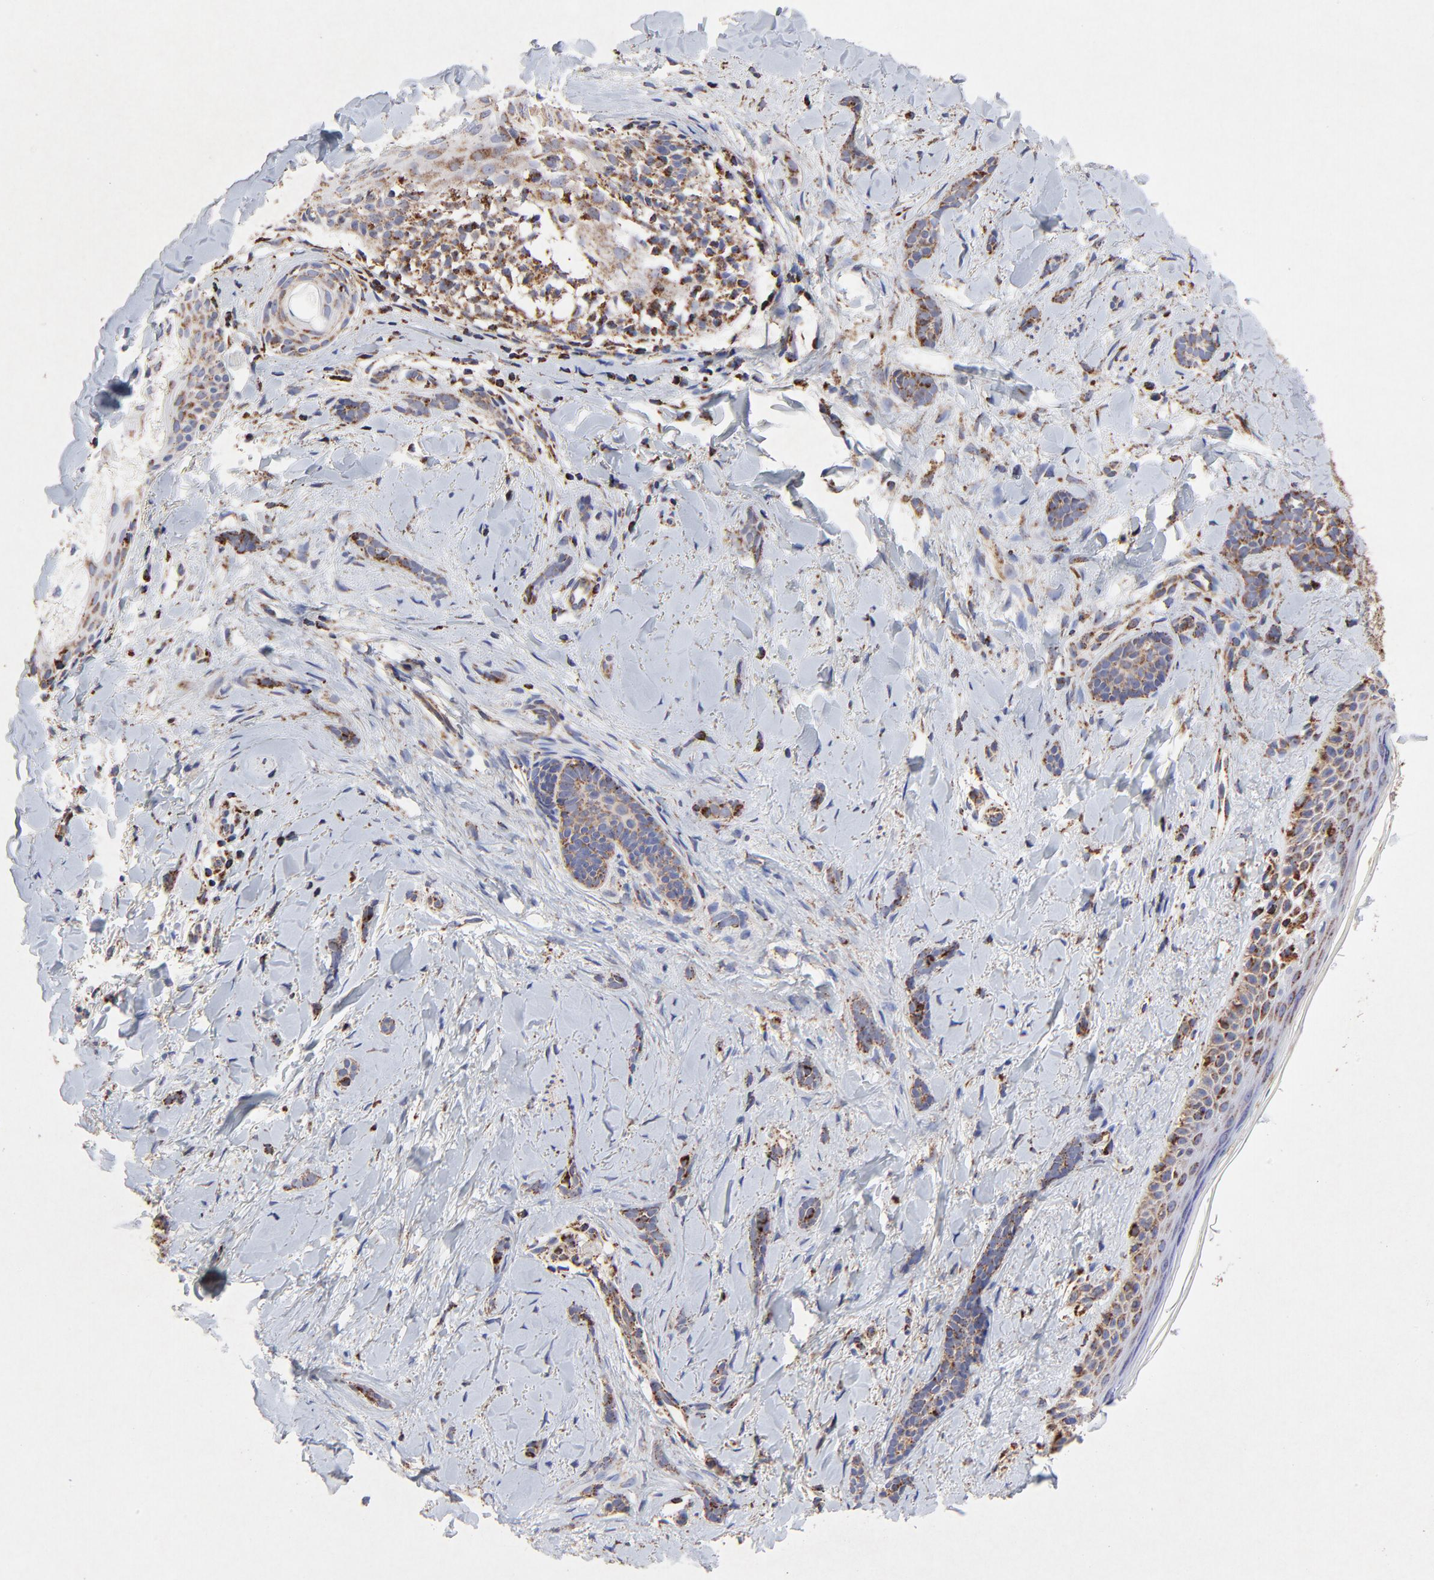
{"staining": {"intensity": "moderate", "quantity": ">75%", "location": "cytoplasmic/membranous"}, "tissue": "skin cancer", "cell_type": "Tumor cells", "image_type": "cancer", "snomed": [{"axis": "morphology", "description": "Basal cell carcinoma"}, {"axis": "topography", "description": "Skin"}], "caption": "Protein expression analysis of skin basal cell carcinoma reveals moderate cytoplasmic/membranous positivity in approximately >75% of tumor cells.", "gene": "SSBP1", "patient": {"sex": "female", "age": 37}}